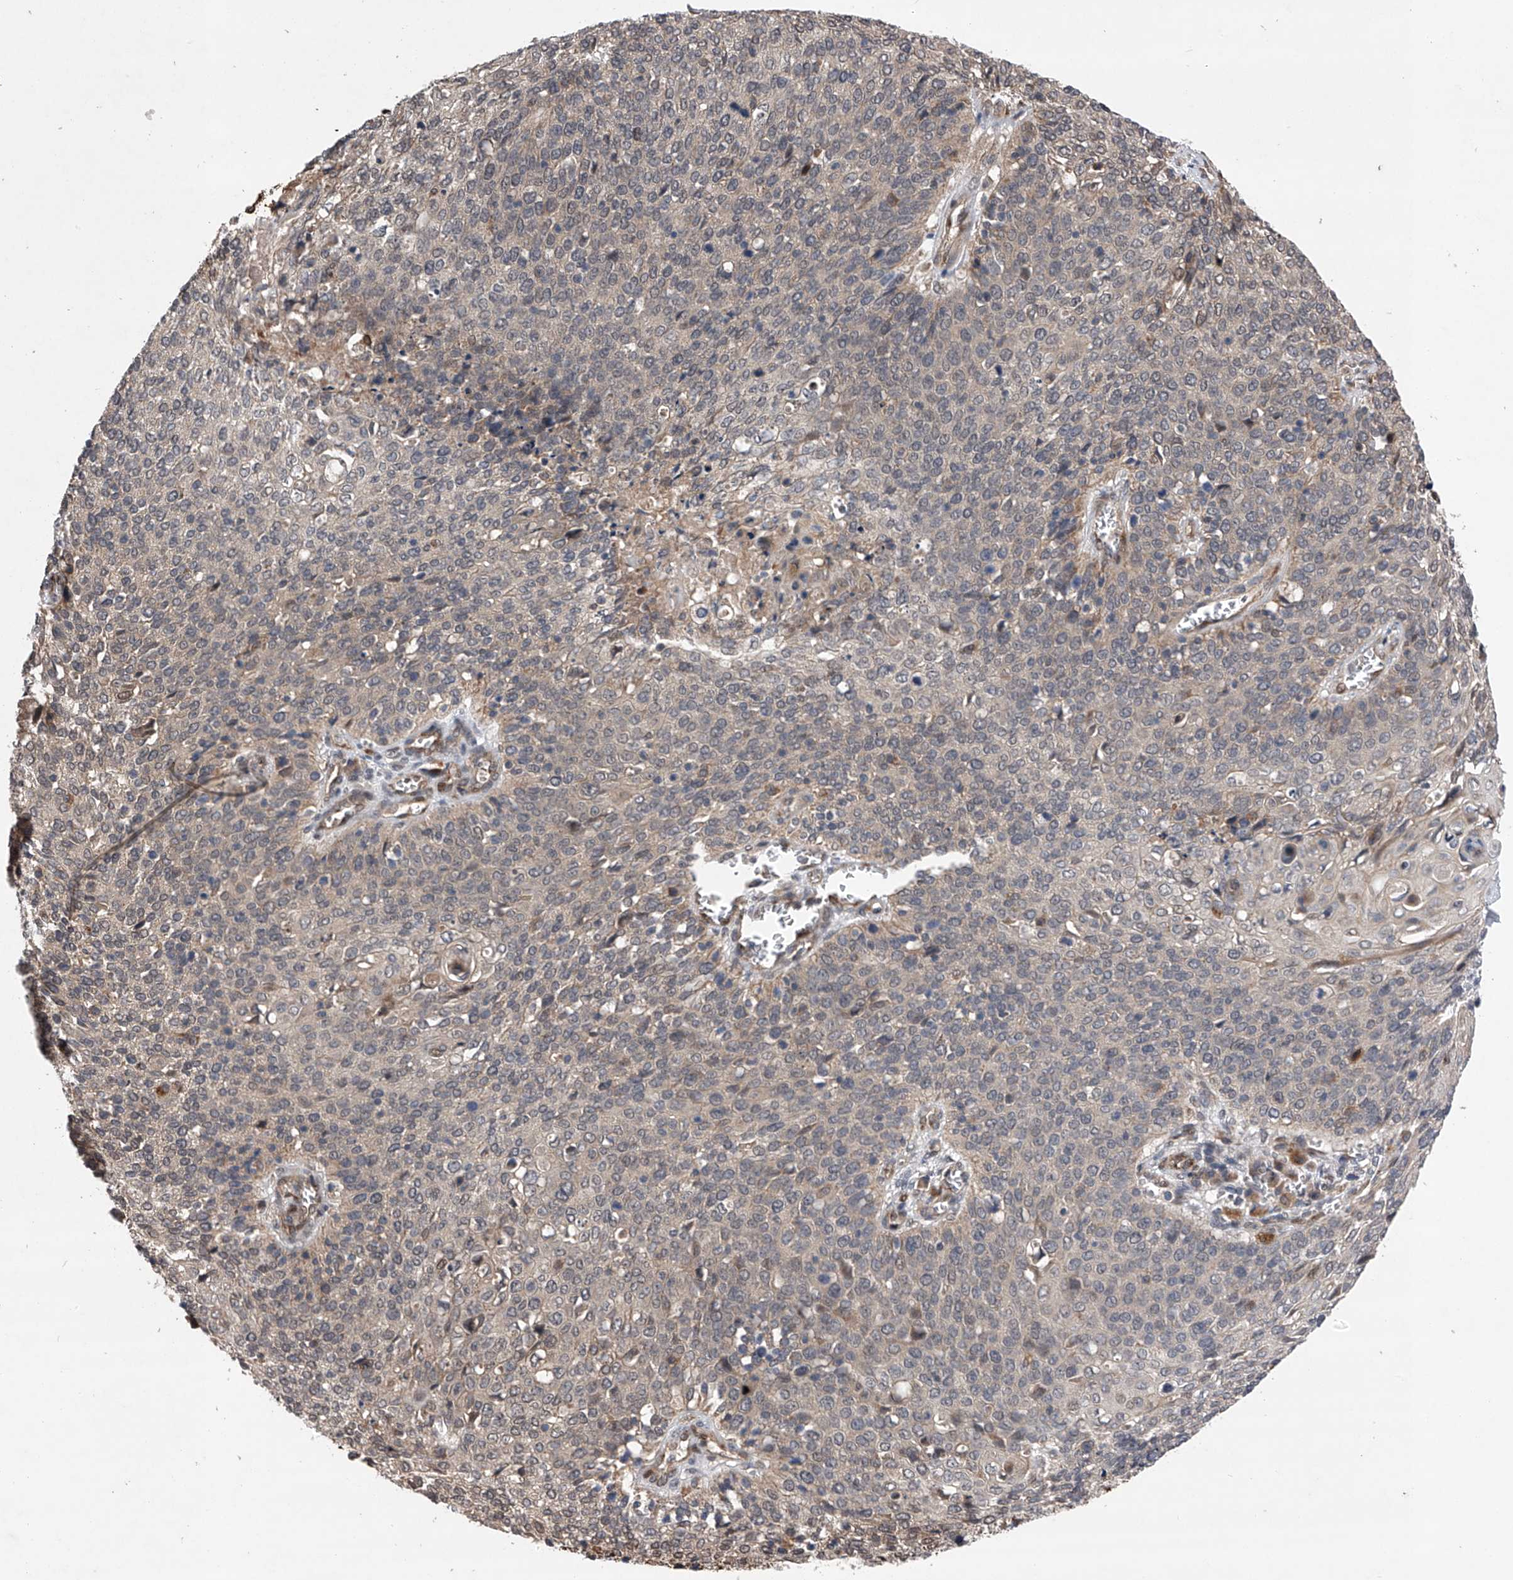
{"staining": {"intensity": "weak", "quantity": "<25%", "location": "nuclear"}, "tissue": "cervical cancer", "cell_type": "Tumor cells", "image_type": "cancer", "snomed": [{"axis": "morphology", "description": "Squamous cell carcinoma, NOS"}, {"axis": "topography", "description": "Cervix"}], "caption": "This is a photomicrograph of immunohistochemistry staining of cervical cancer, which shows no expression in tumor cells.", "gene": "MAP3K11", "patient": {"sex": "female", "age": 39}}